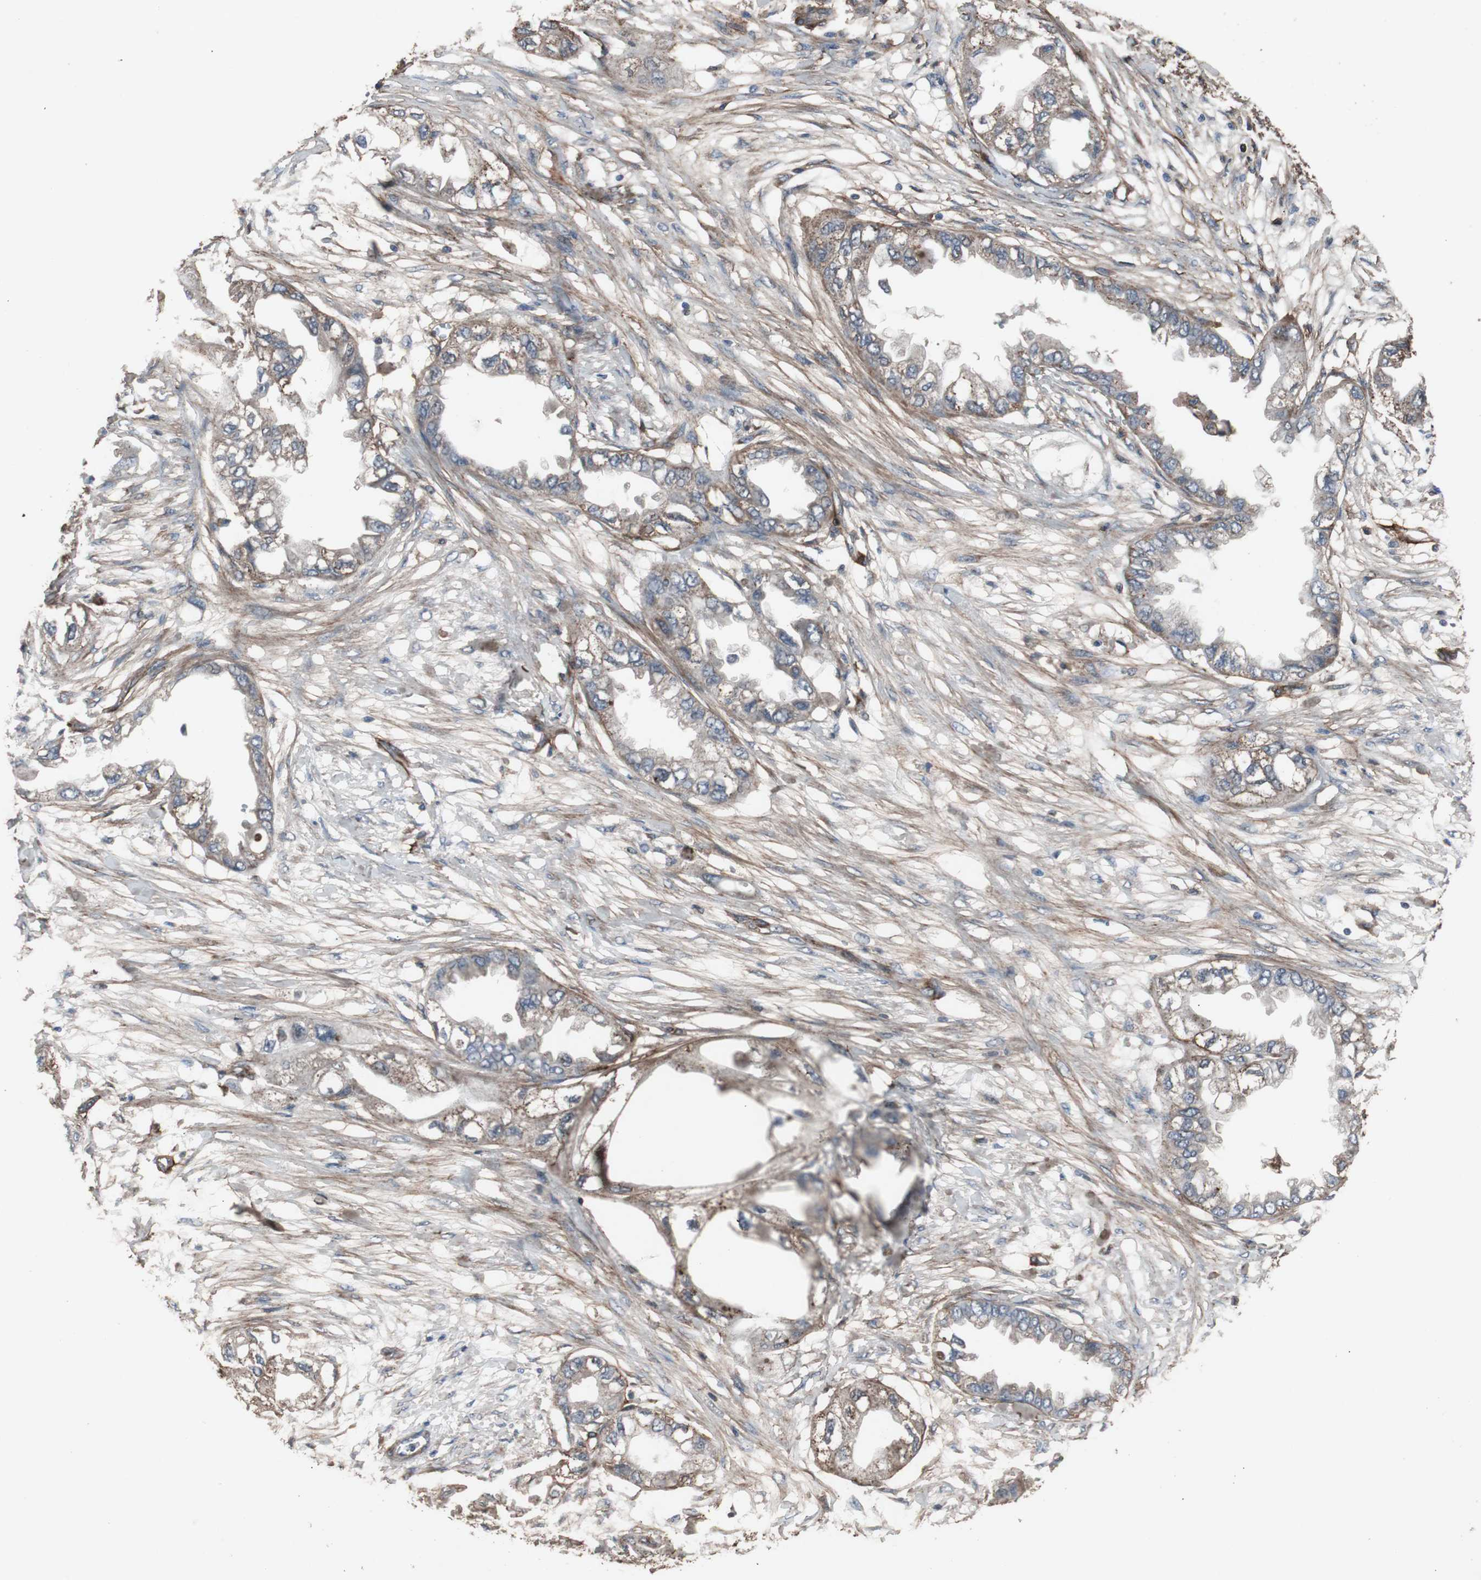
{"staining": {"intensity": "moderate", "quantity": ">75%", "location": "cytoplasmic/membranous"}, "tissue": "endometrial cancer", "cell_type": "Tumor cells", "image_type": "cancer", "snomed": [{"axis": "morphology", "description": "Adenocarcinoma, NOS"}, {"axis": "topography", "description": "Endometrium"}], "caption": "Immunohistochemical staining of adenocarcinoma (endometrial) shows moderate cytoplasmic/membranous protein expression in about >75% of tumor cells.", "gene": "COL6A2", "patient": {"sex": "female", "age": 67}}